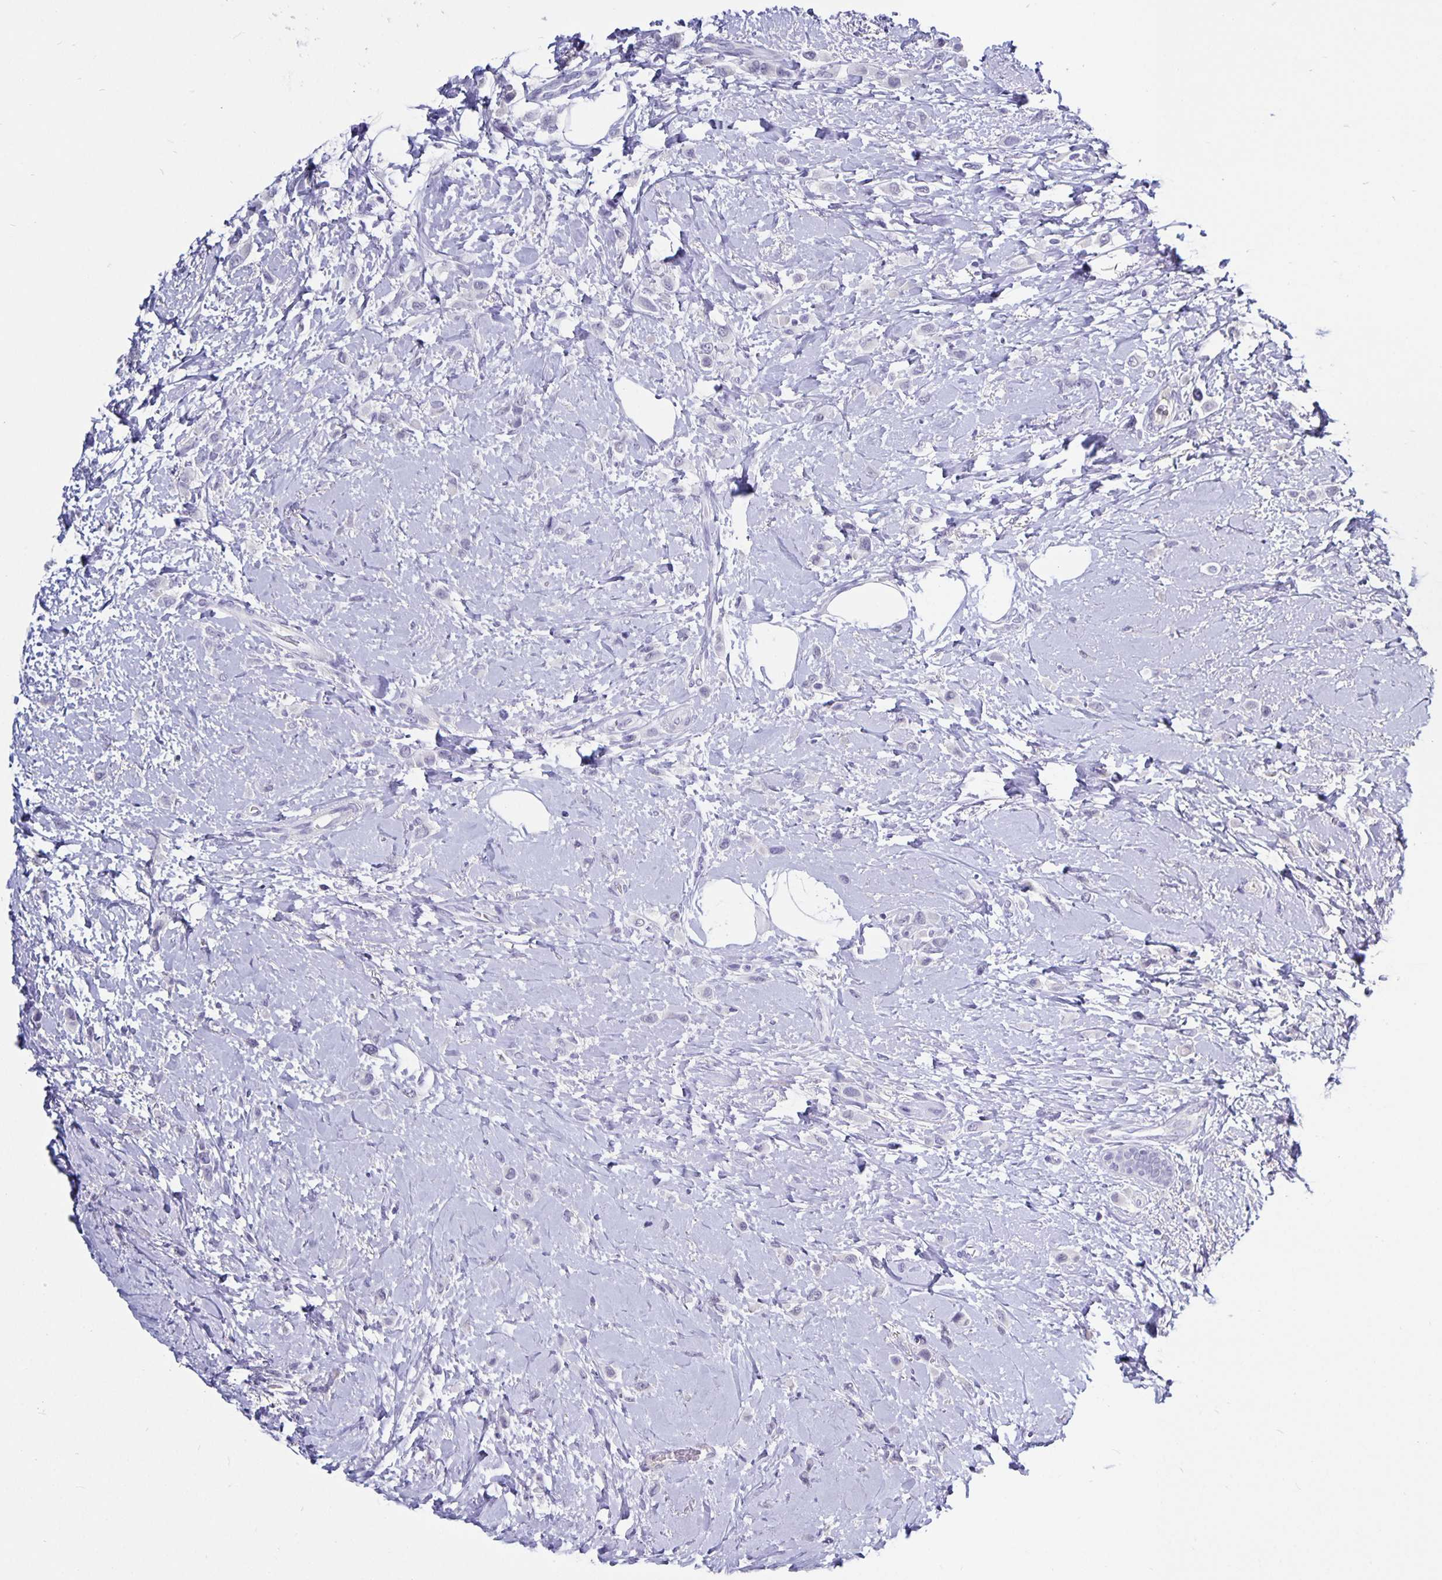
{"staining": {"intensity": "negative", "quantity": "none", "location": "none"}, "tissue": "breast cancer", "cell_type": "Tumor cells", "image_type": "cancer", "snomed": [{"axis": "morphology", "description": "Lobular carcinoma"}, {"axis": "topography", "description": "Breast"}], "caption": "Immunohistochemistry of human breast lobular carcinoma exhibits no expression in tumor cells. The staining was performed using DAB (3,3'-diaminobenzidine) to visualize the protein expression in brown, while the nuclei were stained in blue with hematoxylin (Magnification: 20x).", "gene": "ODF3B", "patient": {"sex": "female", "age": 66}}